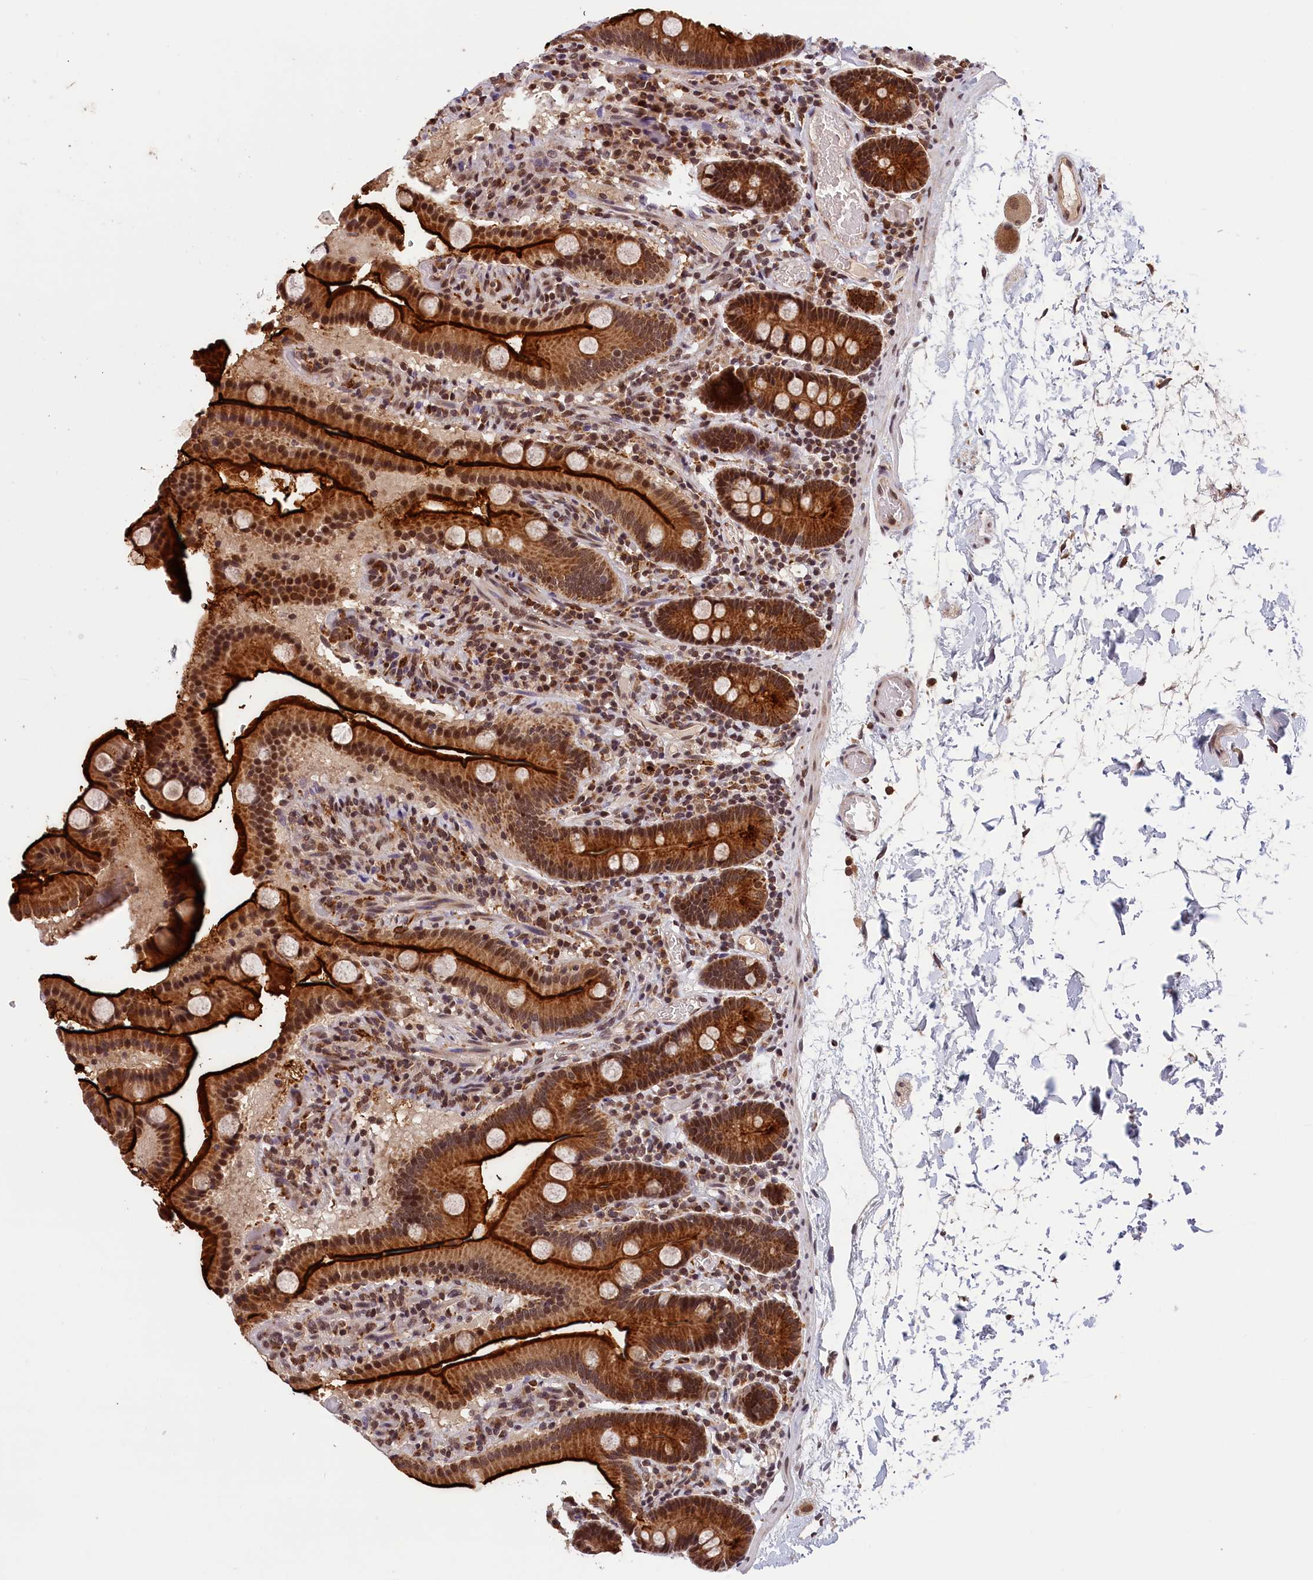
{"staining": {"intensity": "strong", "quantity": ">75%", "location": "cytoplasmic/membranous,nuclear"}, "tissue": "duodenum", "cell_type": "Glandular cells", "image_type": "normal", "snomed": [{"axis": "morphology", "description": "Normal tissue, NOS"}, {"axis": "topography", "description": "Duodenum"}], "caption": "Immunohistochemical staining of normal duodenum displays >75% levels of strong cytoplasmic/membranous,nuclear protein staining in approximately >75% of glandular cells.", "gene": "KCNK6", "patient": {"sex": "male", "age": 55}}